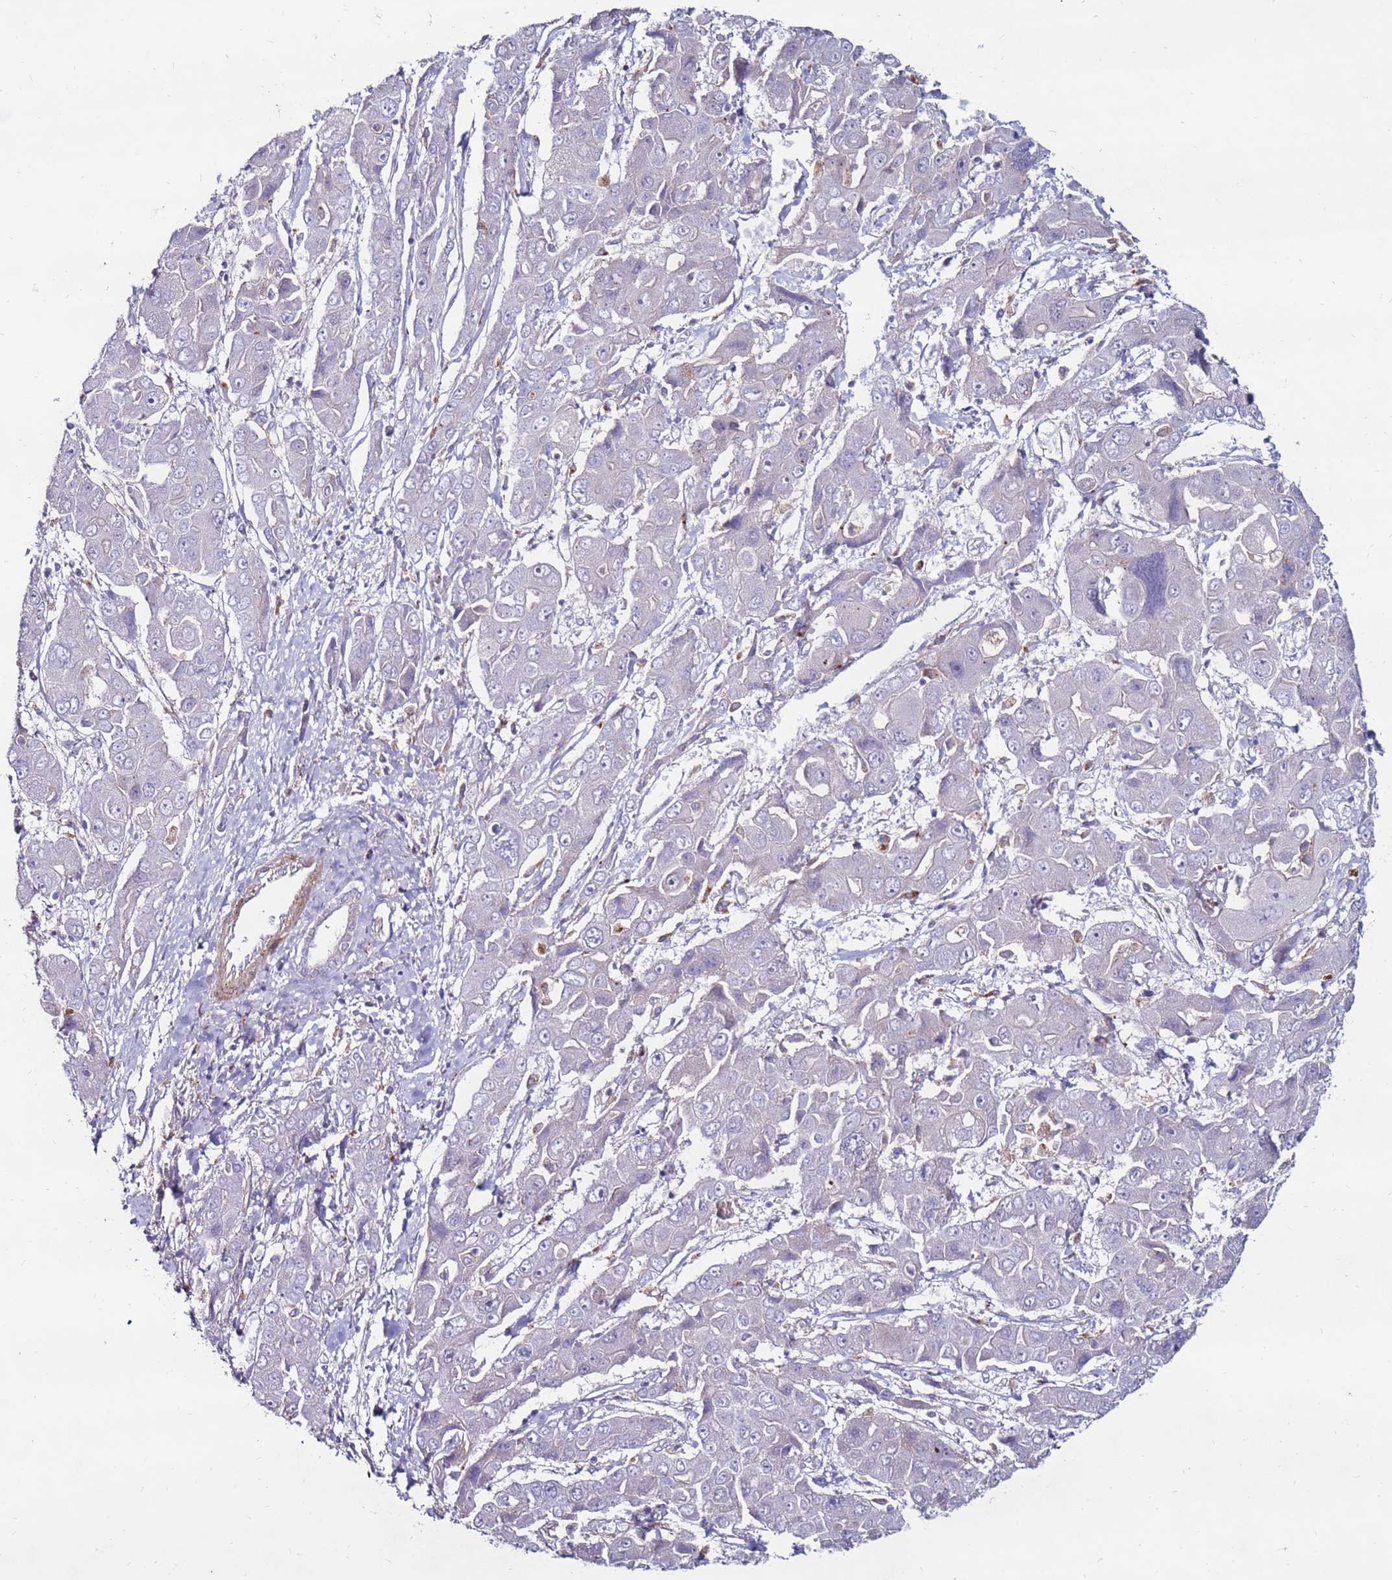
{"staining": {"intensity": "negative", "quantity": "none", "location": "none"}, "tissue": "liver cancer", "cell_type": "Tumor cells", "image_type": "cancer", "snomed": [{"axis": "morphology", "description": "Cholangiocarcinoma"}, {"axis": "topography", "description": "Liver"}], "caption": "Cholangiocarcinoma (liver) stained for a protein using immunohistochemistry (IHC) shows no staining tumor cells.", "gene": "CLEC4M", "patient": {"sex": "male", "age": 67}}